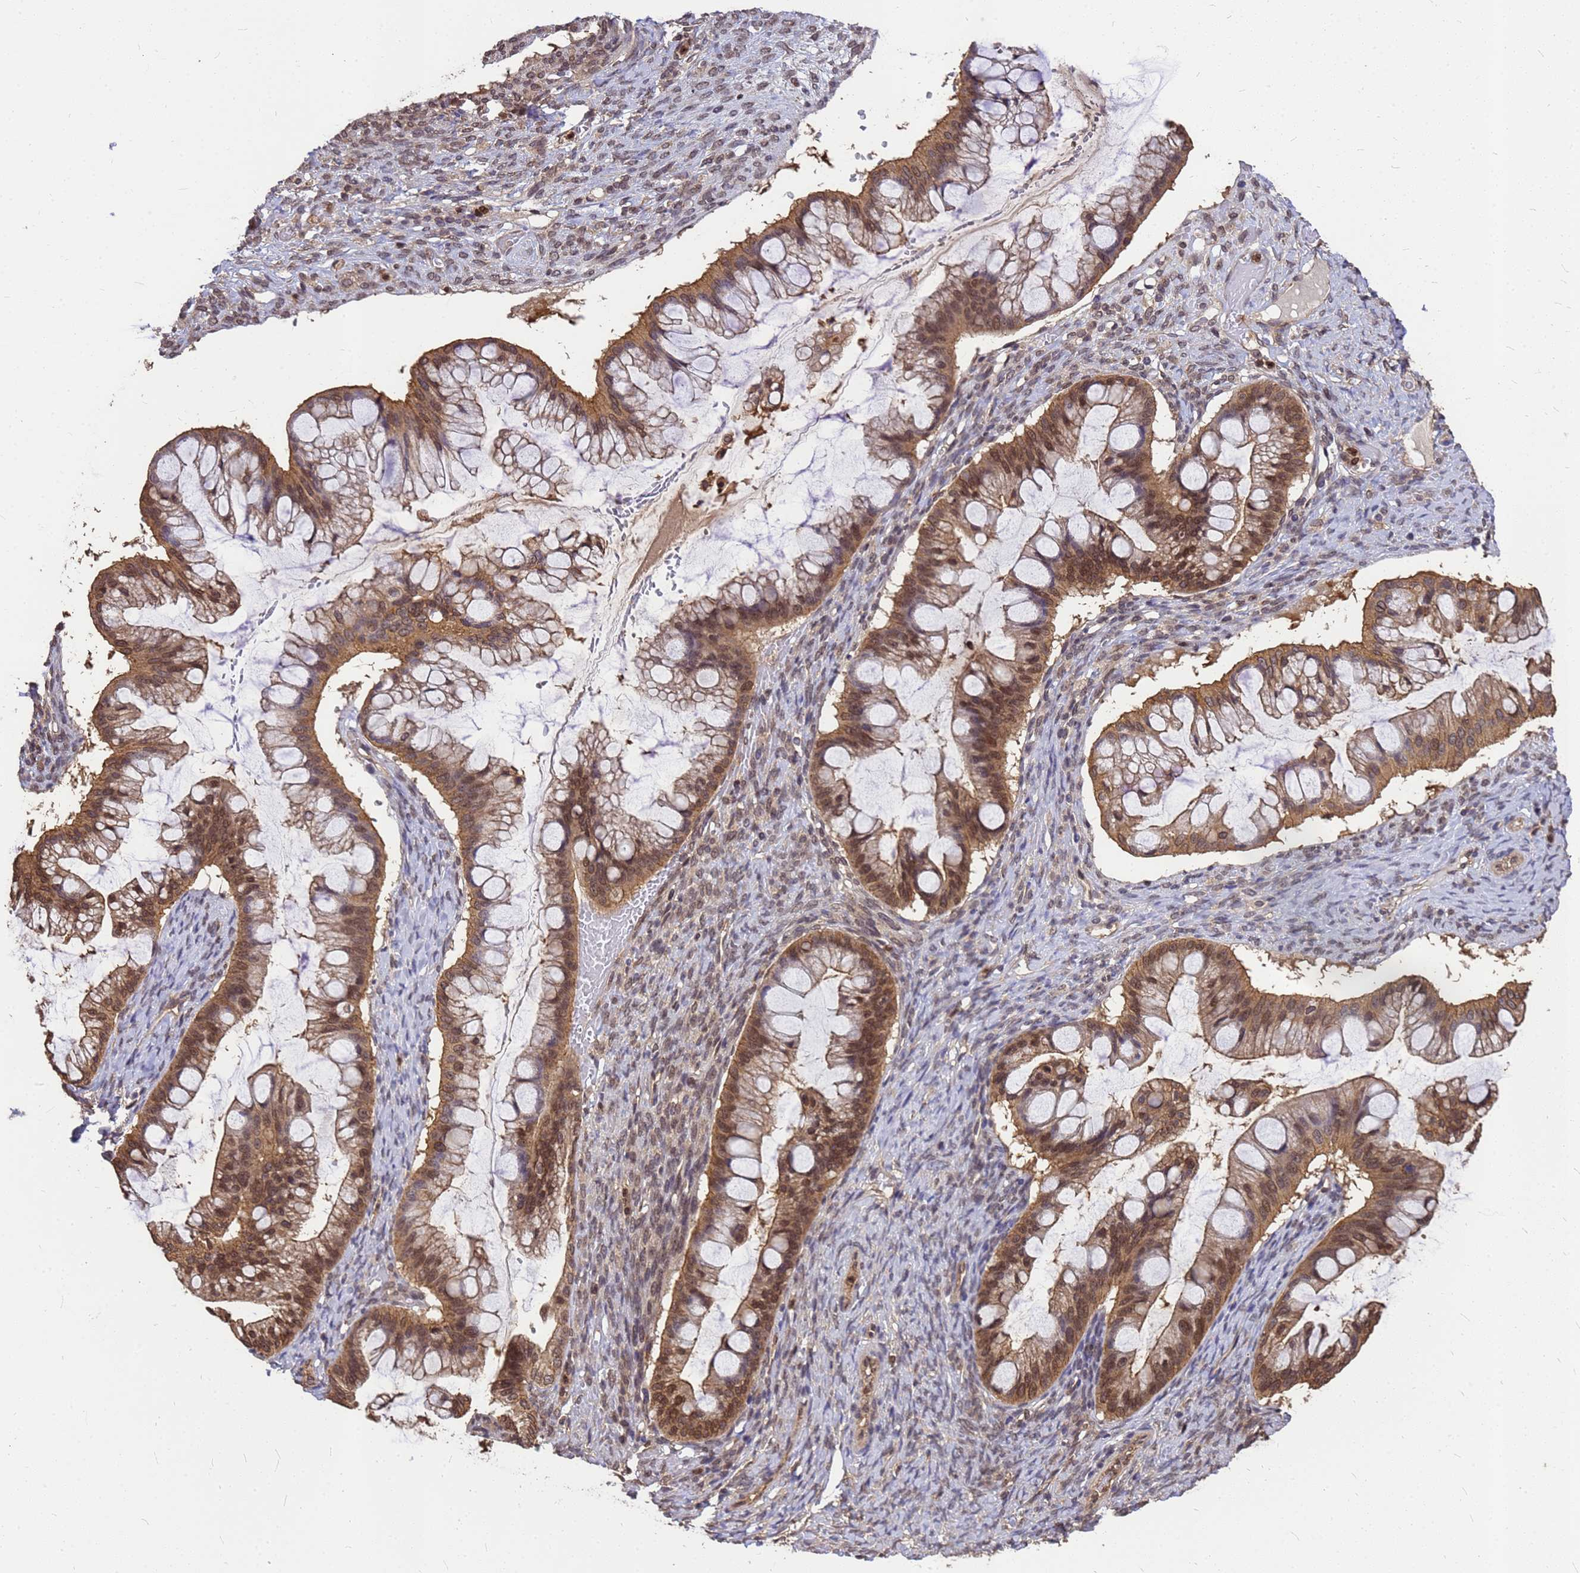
{"staining": {"intensity": "moderate", "quantity": ">75%", "location": "cytoplasmic/membranous,nuclear"}, "tissue": "ovarian cancer", "cell_type": "Tumor cells", "image_type": "cancer", "snomed": [{"axis": "morphology", "description": "Cystadenocarcinoma, mucinous, NOS"}, {"axis": "topography", "description": "Ovary"}], "caption": "Moderate cytoplasmic/membranous and nuclear expression is appreciated in approximately >75% of tumor cells in ovarian cancer (mucinous cystadenocarcinoma).", "gene": "C1orf35", "patient": {"sex": "female", "age": 73}}